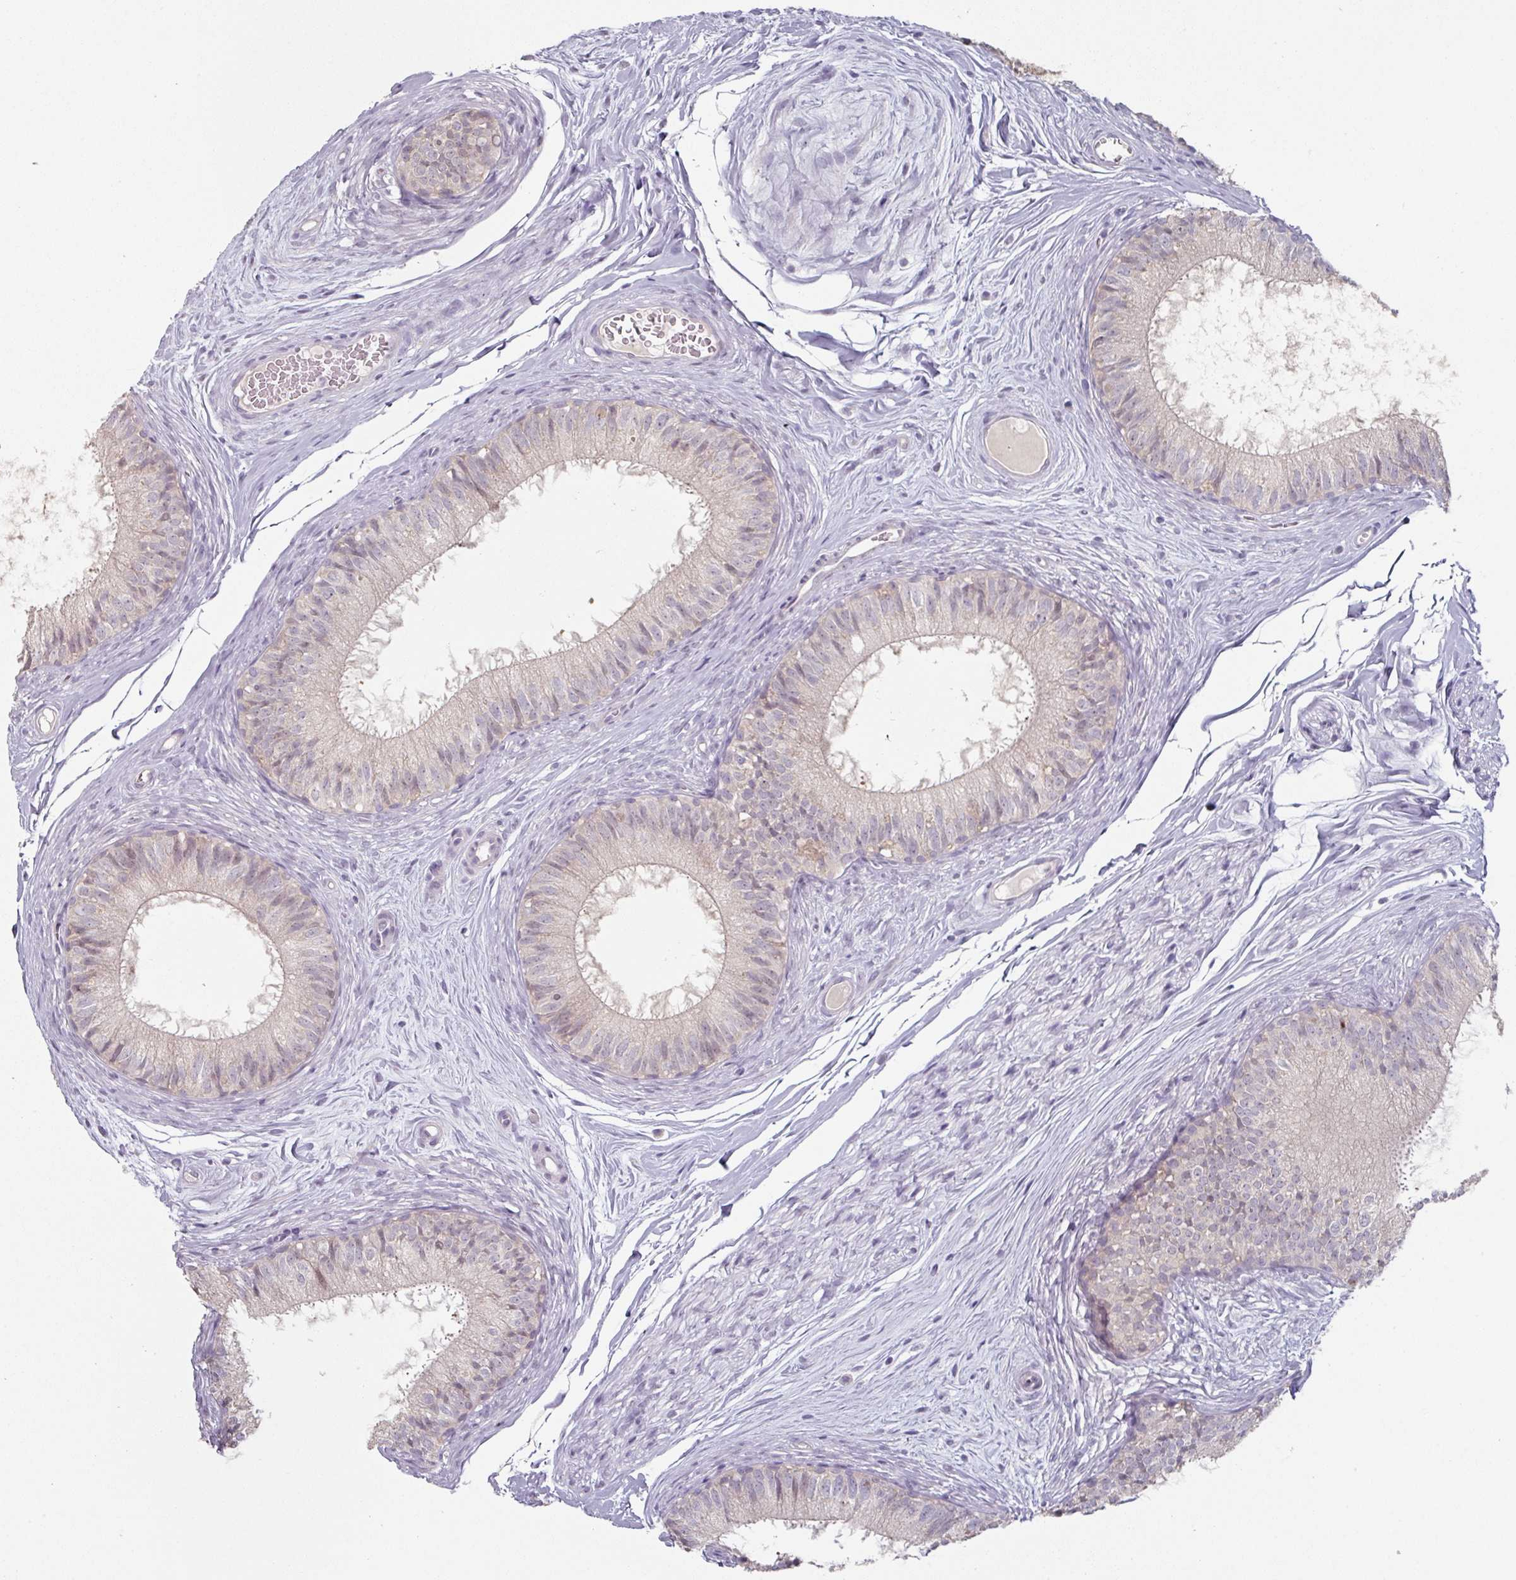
{"staining": {"intensity": "weak", "quantity": "<25%", "location": "cytoplasmic/membranous"}, "tissue": "epididymis", "cell_type": "Glandular cells", "image_type": "normal", "snomed": [{"axis": "morphology", "description": "Normal tissue, NOS"}, {"axis": "topography", "description": "Epididymis"}], "caption": "An immunohistochemistry (IHC) micrograph of normal epididymis is shown. There is no staining in glandular cells of epididymis.", "gene": "ZBTB6", "patient": {"sex": "male", "age": 25}}